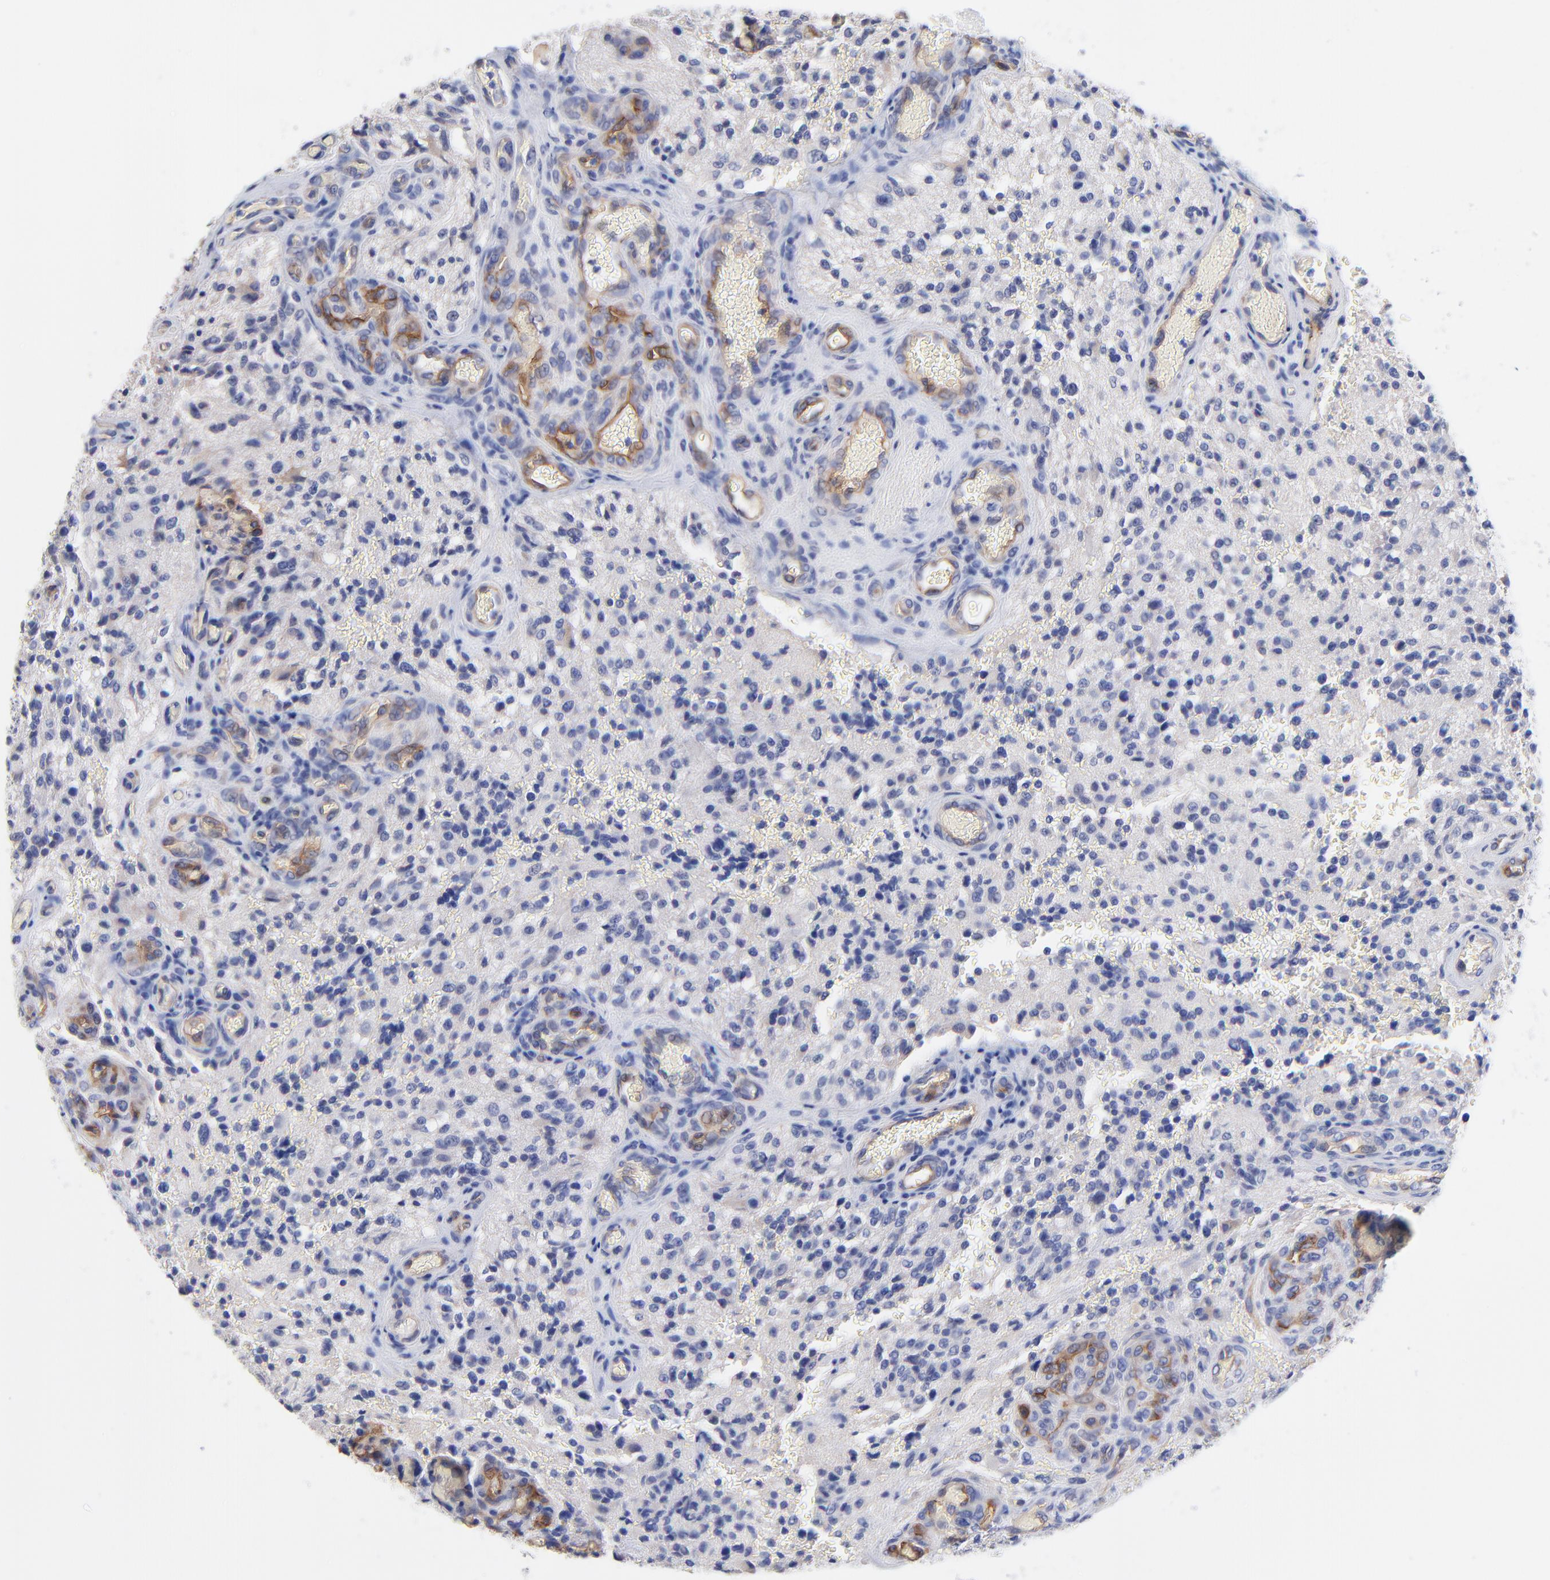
{"staining": {"intensity": "negative", "quantity": "none", "location": "none"}, "tissue": "glioma", "cell_type": "Tumor cells", "image_type": "cancer", "snomed": [{"axis": "morphology", "description": "Normal tissue, NOS"}, {"axis": "morphology", "description": "Glioma, malignant, High grade"}, {"axis": "topography", "description": "Cerebral cortex"}], "caption": "An IHC histopathology image of glioma is shown. There is no staining in tumor cells of glioma.", "gene": "SLC44A2", "patient": {"sex": "male", "age": 56}}